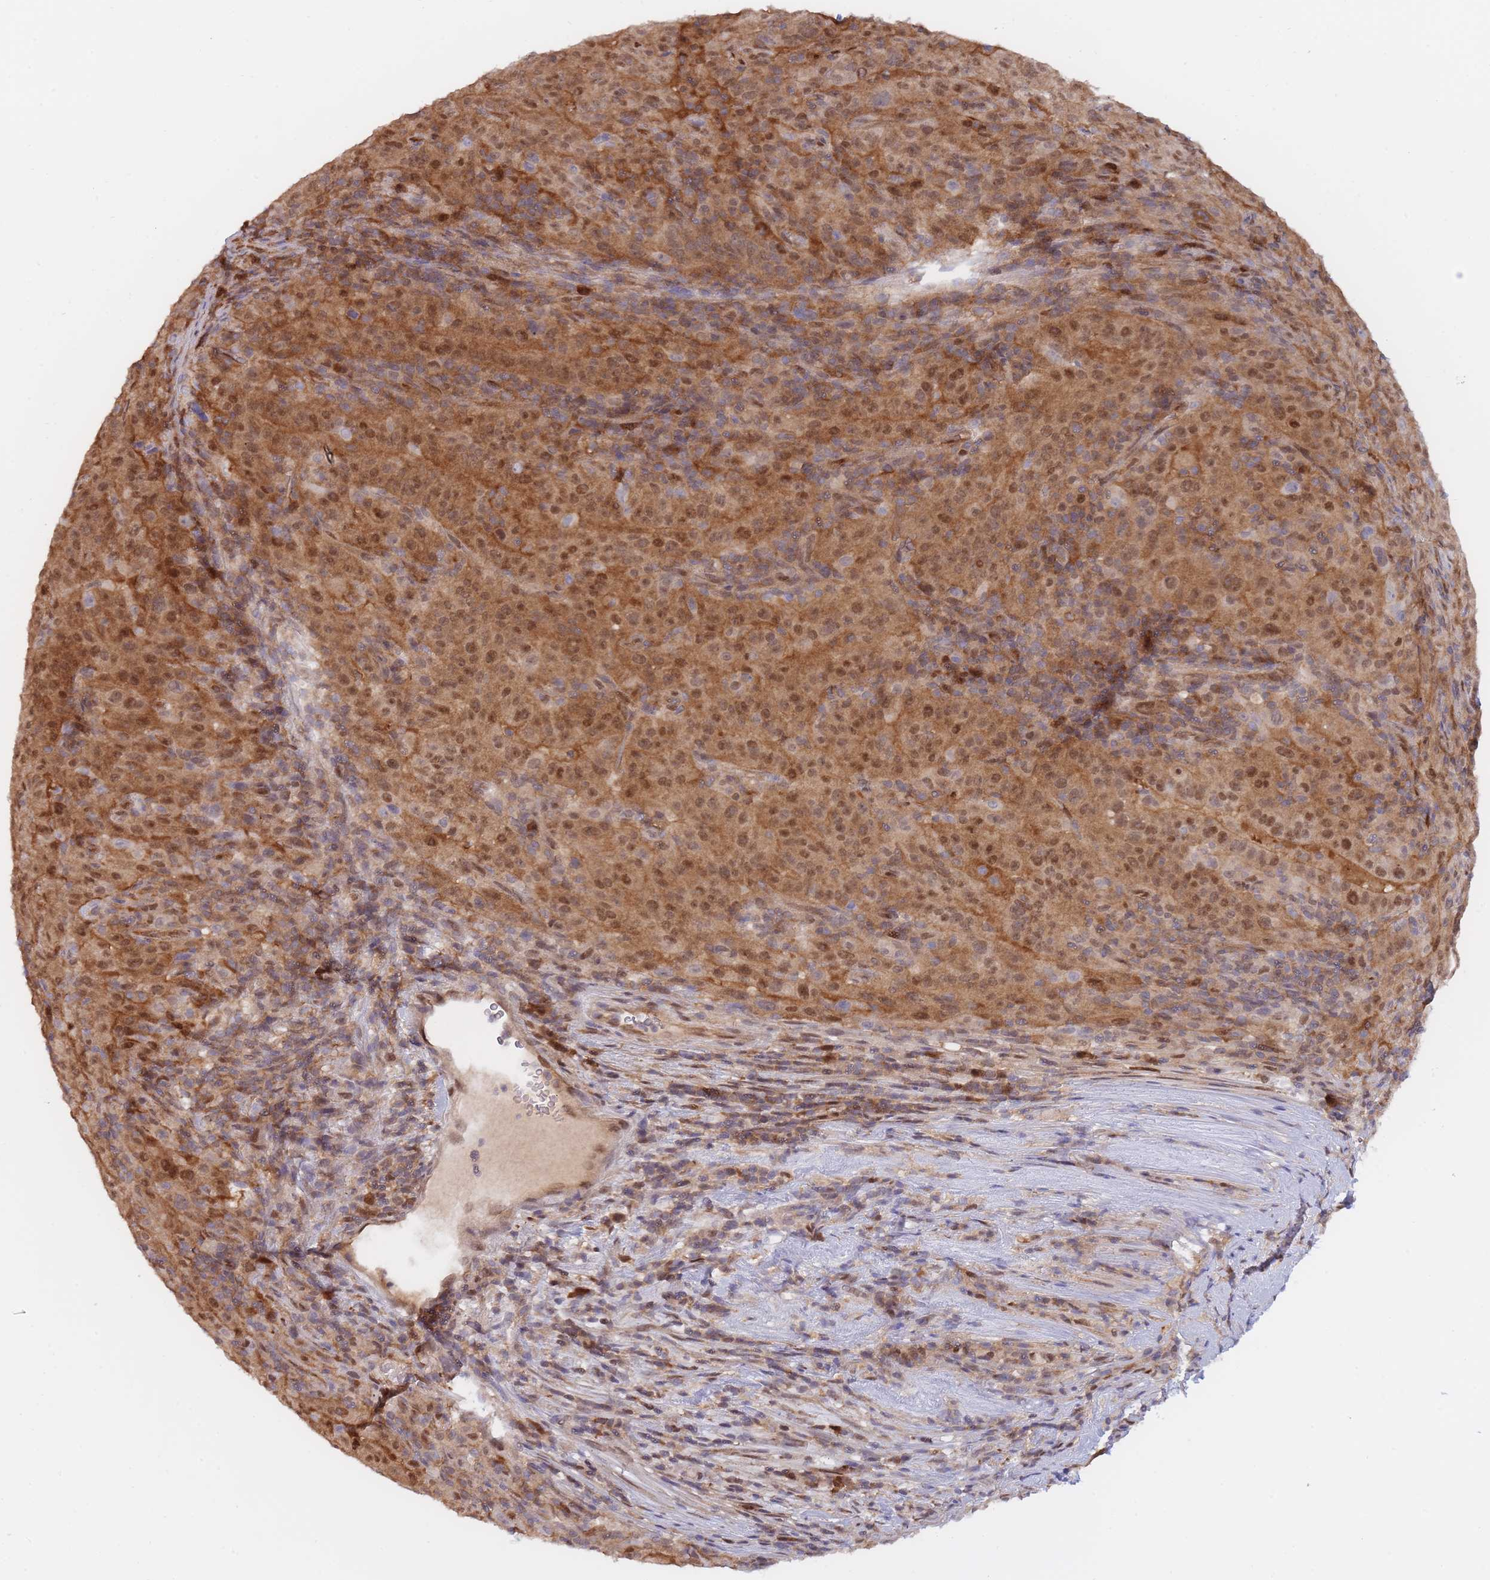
{"staining": {"intensity": "moderate", "quantity": ">75%", "location": "cytoplasmic/membranous,nuclear"}, "tissue": "pancreatic cancer", "cell_type": "Tumor cells", "image_type": "cancer", "snomed": [{"axis": "morphology", "description": "Adenocarcinoma, NOS"}, {"axis": "topography", "description": "Pancreas"}], "caption": "Immunohistochemistry (IHC) photomicrograph of neoplastic tissue: human pancreatic adenocarcinoma stained using immunohistochemistry (IHC) exhibits medium levels of moderate protein expression localized specifically in the cytoplasmic/membranous and nuclear of tumor cells, appearing as a cytoplasmic/membranous and nuclear brown color.", "gene": "NSFL1C", "patient": {"sex": "male", "age": 63}}